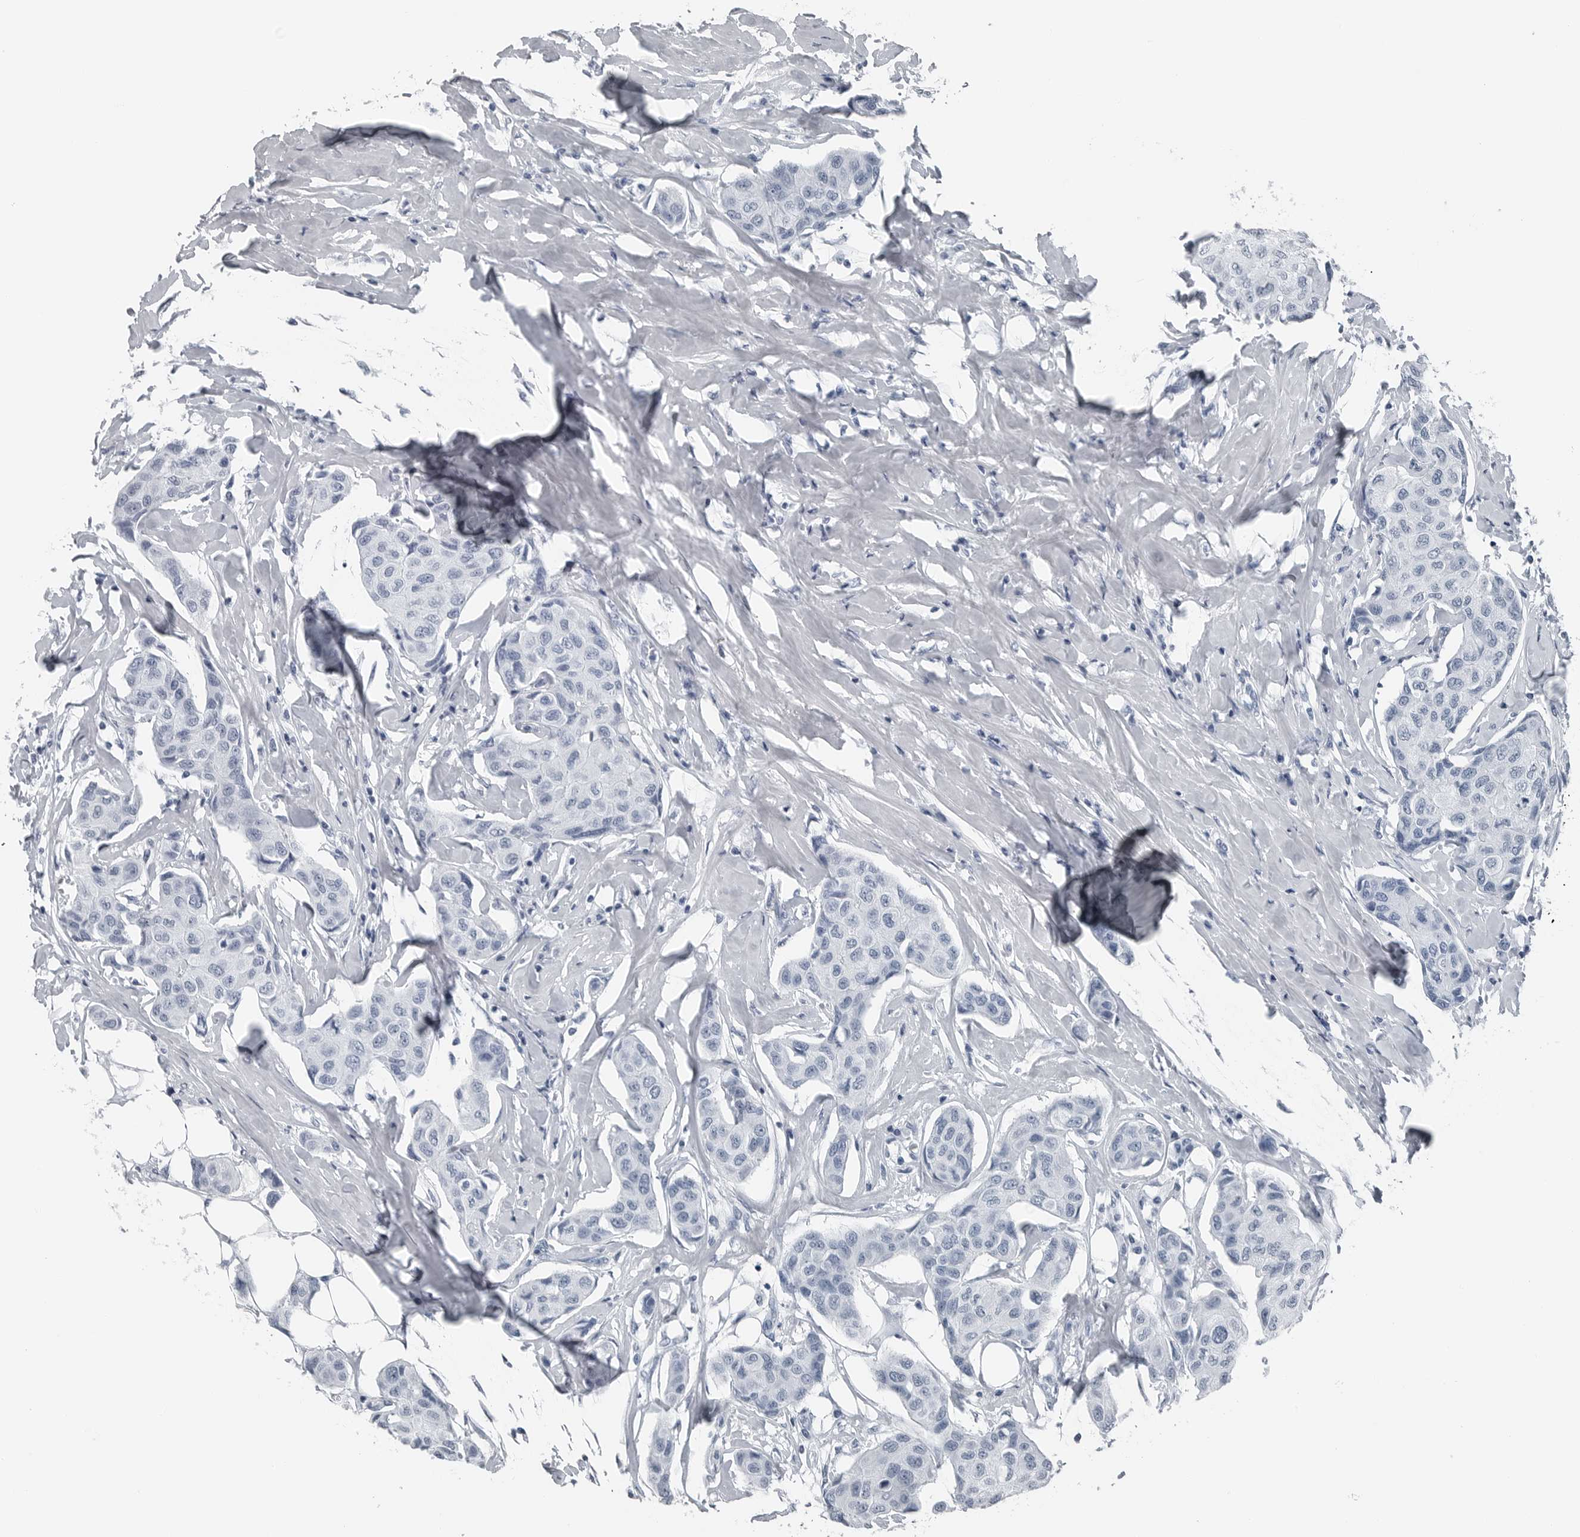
{"staining": {"intensity": "negative", "quantity": "none", "location": "none"}, "tissue": "breast cancer", "cell_type": "Tumor cells", "image_type": "cancer", "snomed": [{"axis": "morphology", "description": "Duct carcinoma"}, {"axis": "topography", "description": "Breast"}], "caption": "Tumor cells are negative for brown protein staining in breast cancer (infiltrating ductal carcinoma).", "gene": "SPINK1", "patient": {"sex": "female", "age": 80}}